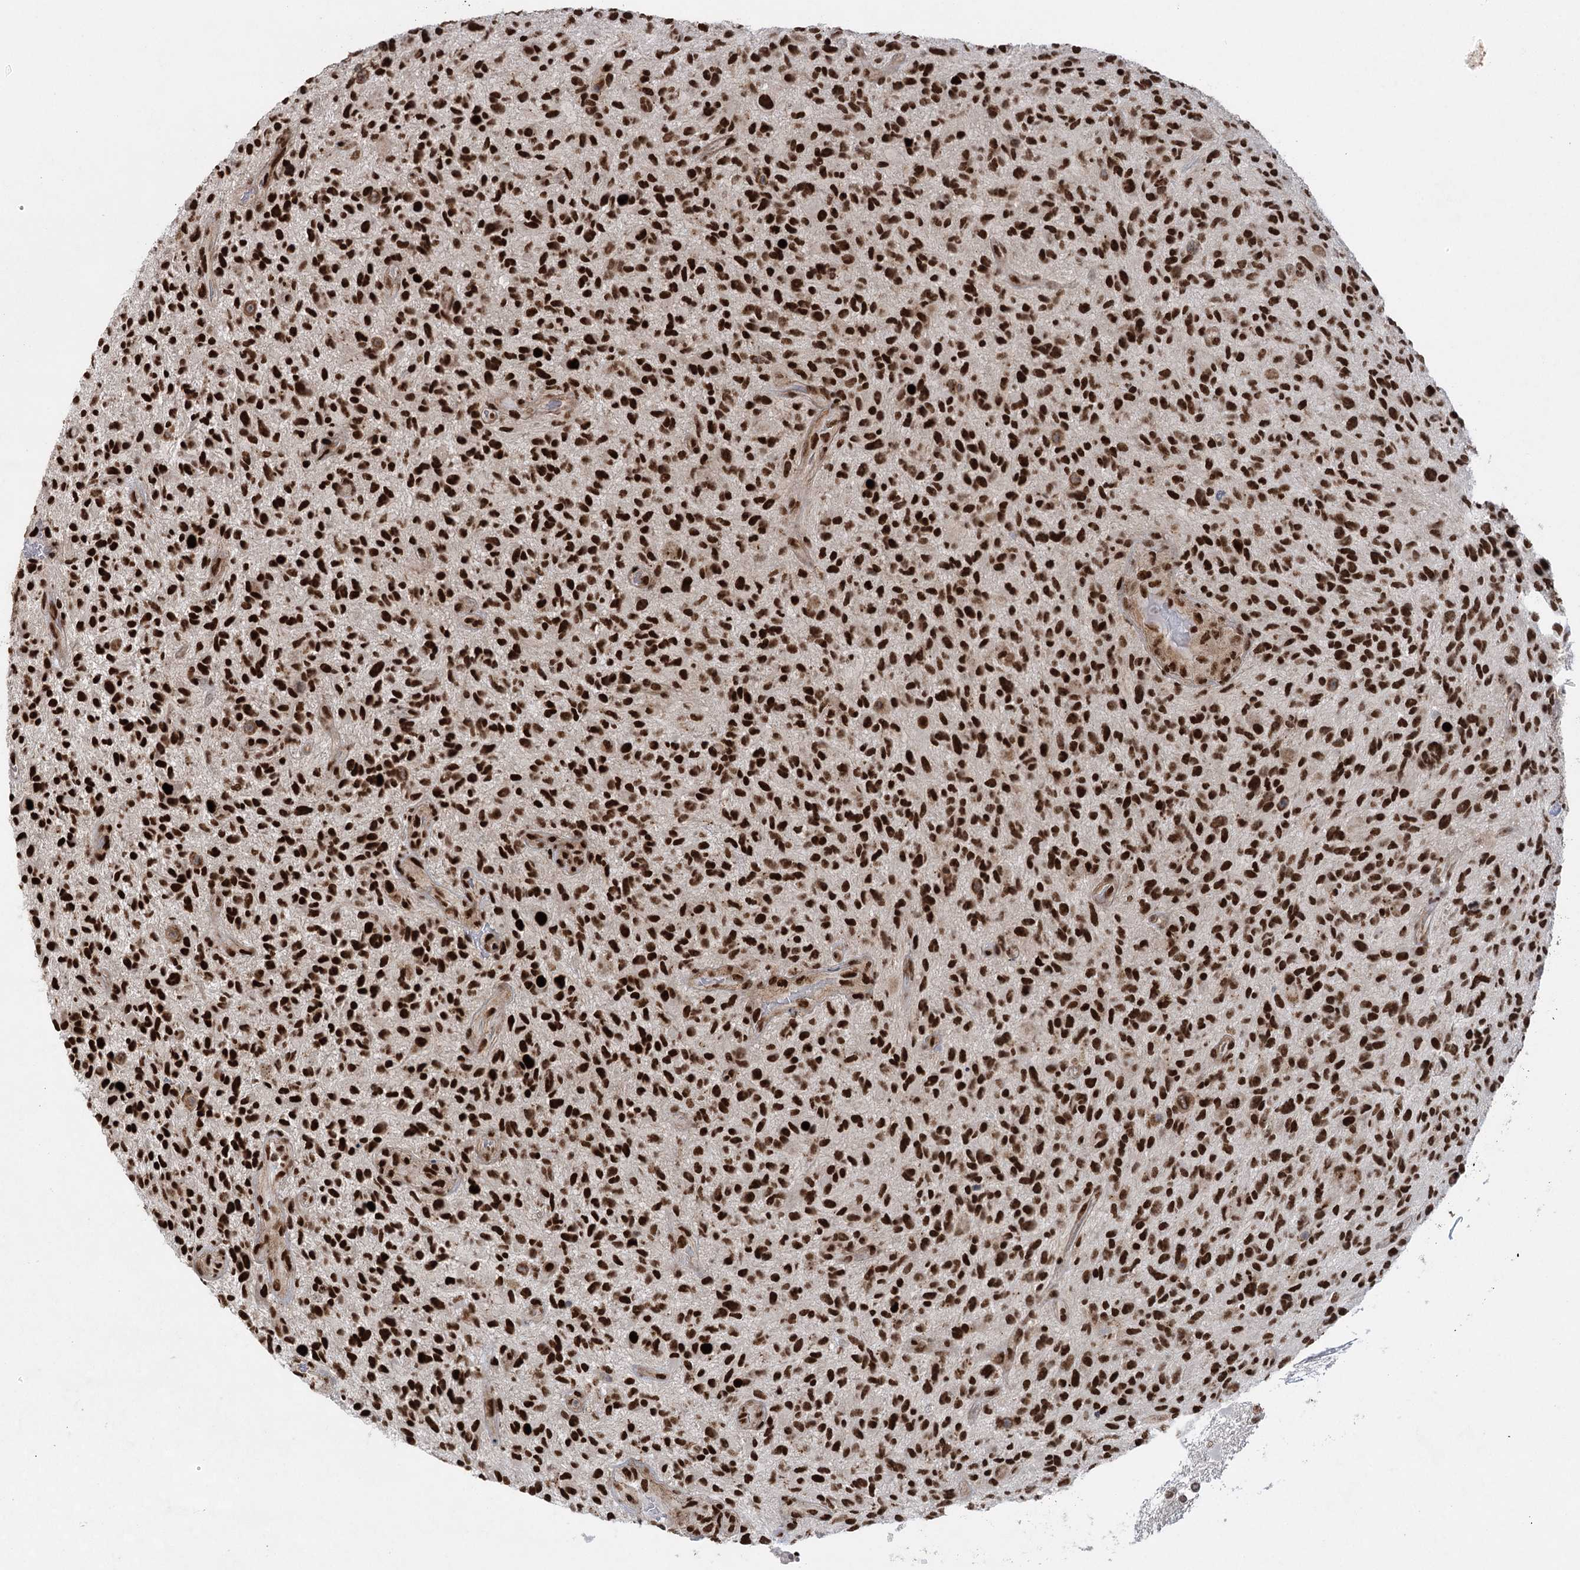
{"staining": {"intensity": "strong", "quantity": ">75%", "location": "nuclear"}, "tissue": "glioma", "cell_type": "Tumor cells", "image_type": "cancer", "snomed": [{"axis": "morphology", "description": "Glioma, malignant, High grade"}, {"axis": "topography", "description": "Brain"}], "caption": "Immunohistochemistry of human glioma reveals high levels of strong nuclear staining in approximately >75% of tumor cells. Immunohistochemistry (ihc) stains the protein of interest in brown and the nuclei are stained blue.", "gene": "ZCCHC8", "patient": {"sex": "male", "age": 47}}